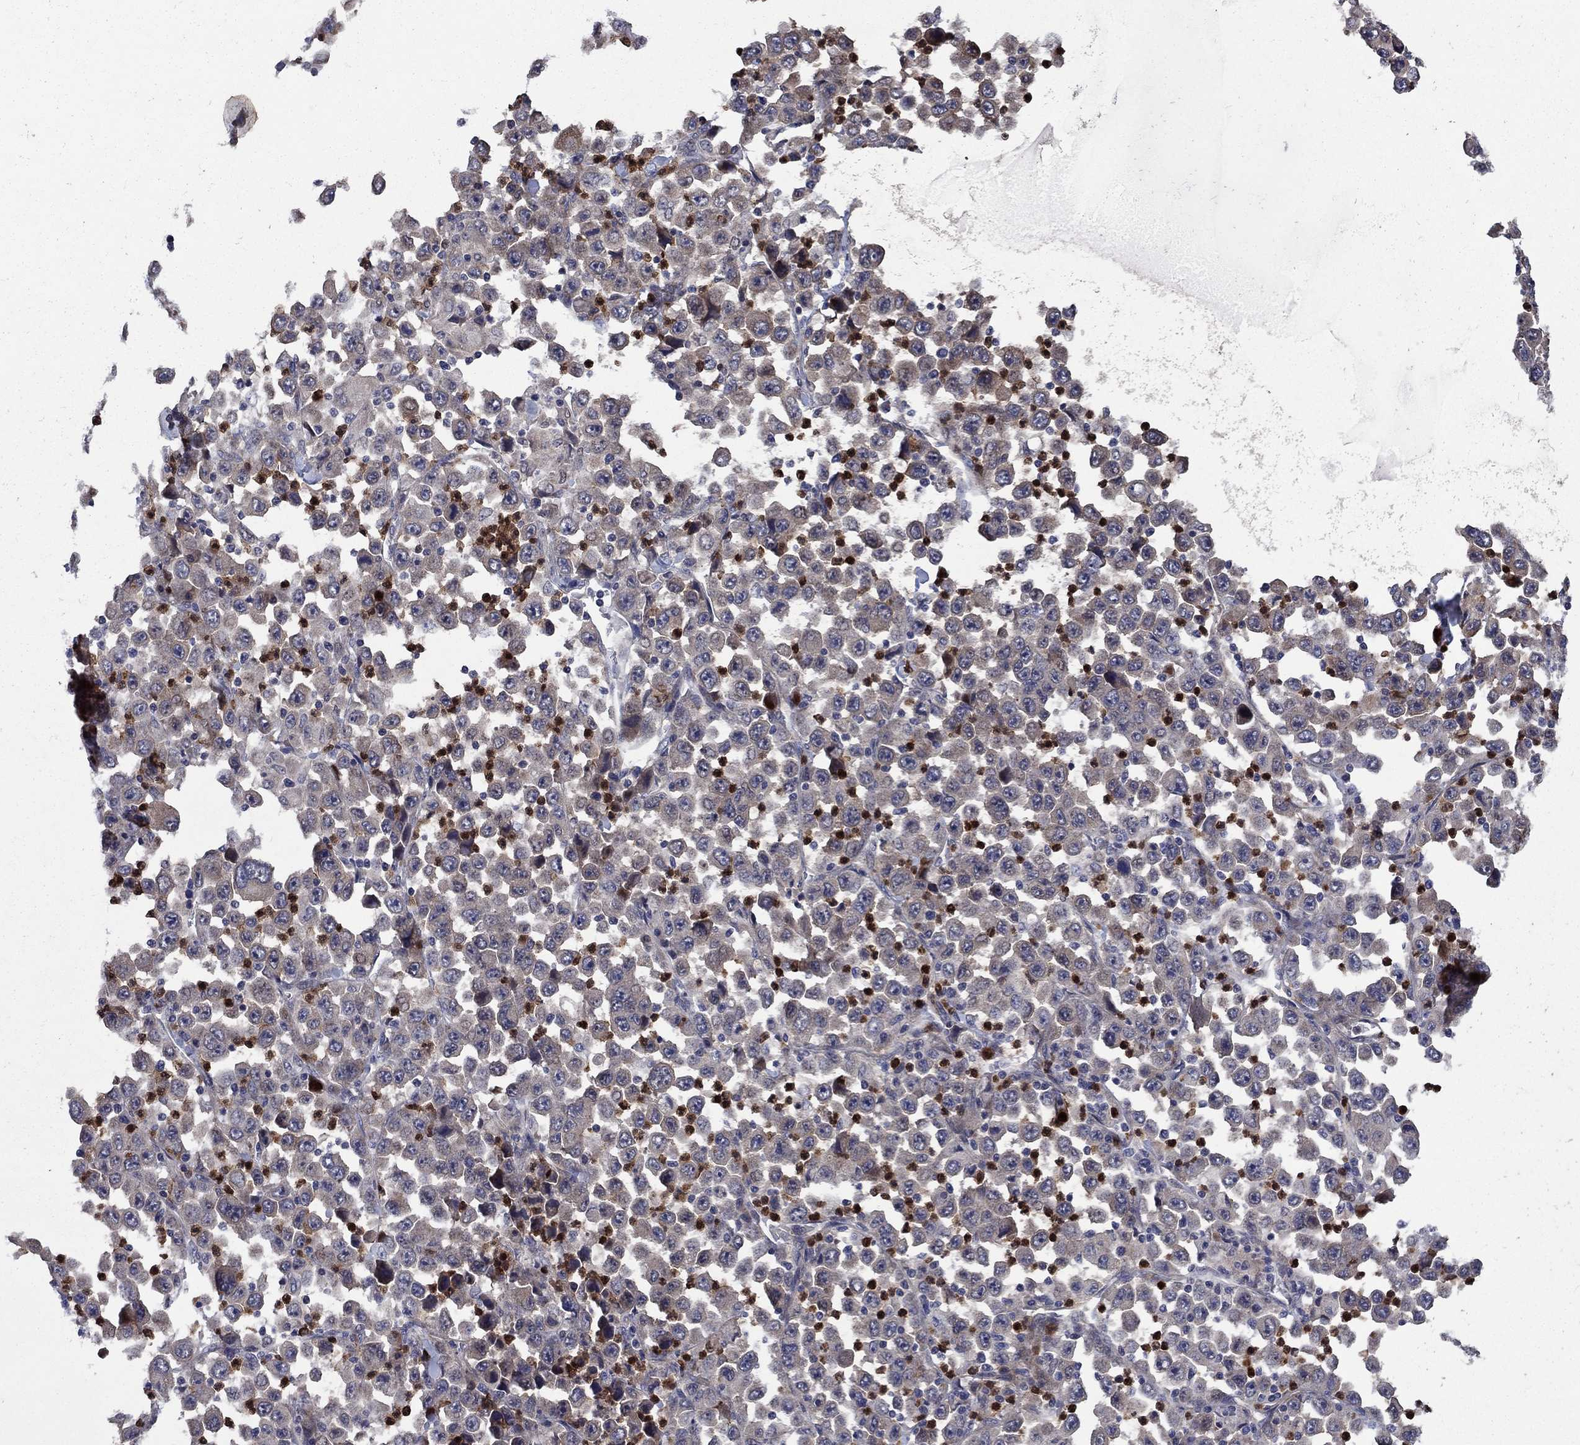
{"staining": {"intensity": "weak", "quantity": "<25%", "location": "cytoplasmic/membranous"}, "tissue": "stomach cancer", "cell_type": "Tumor cells", "image_type": "cancer", "snomed": [{"axis": "morphology", "description": "Normal tissue, NOS"}, {"axis": "morphology", "description": "Adenocarcinoma, NOS"}, {"axis": "topography", "description": "Stomach, upper"}, {"axis": "topography", "description": "Stomach"}], "caption": "Stomach cancer (adenocarcinoma) was stained to show a protein in brown. There is no significant positivity in tumor cells. (DAB (3,3'-diaminobenzidine) immunohistochemistry (IHC), high magnification).", "gene": "MSRB1", "patient": {"sex": "male", "age": 59}}